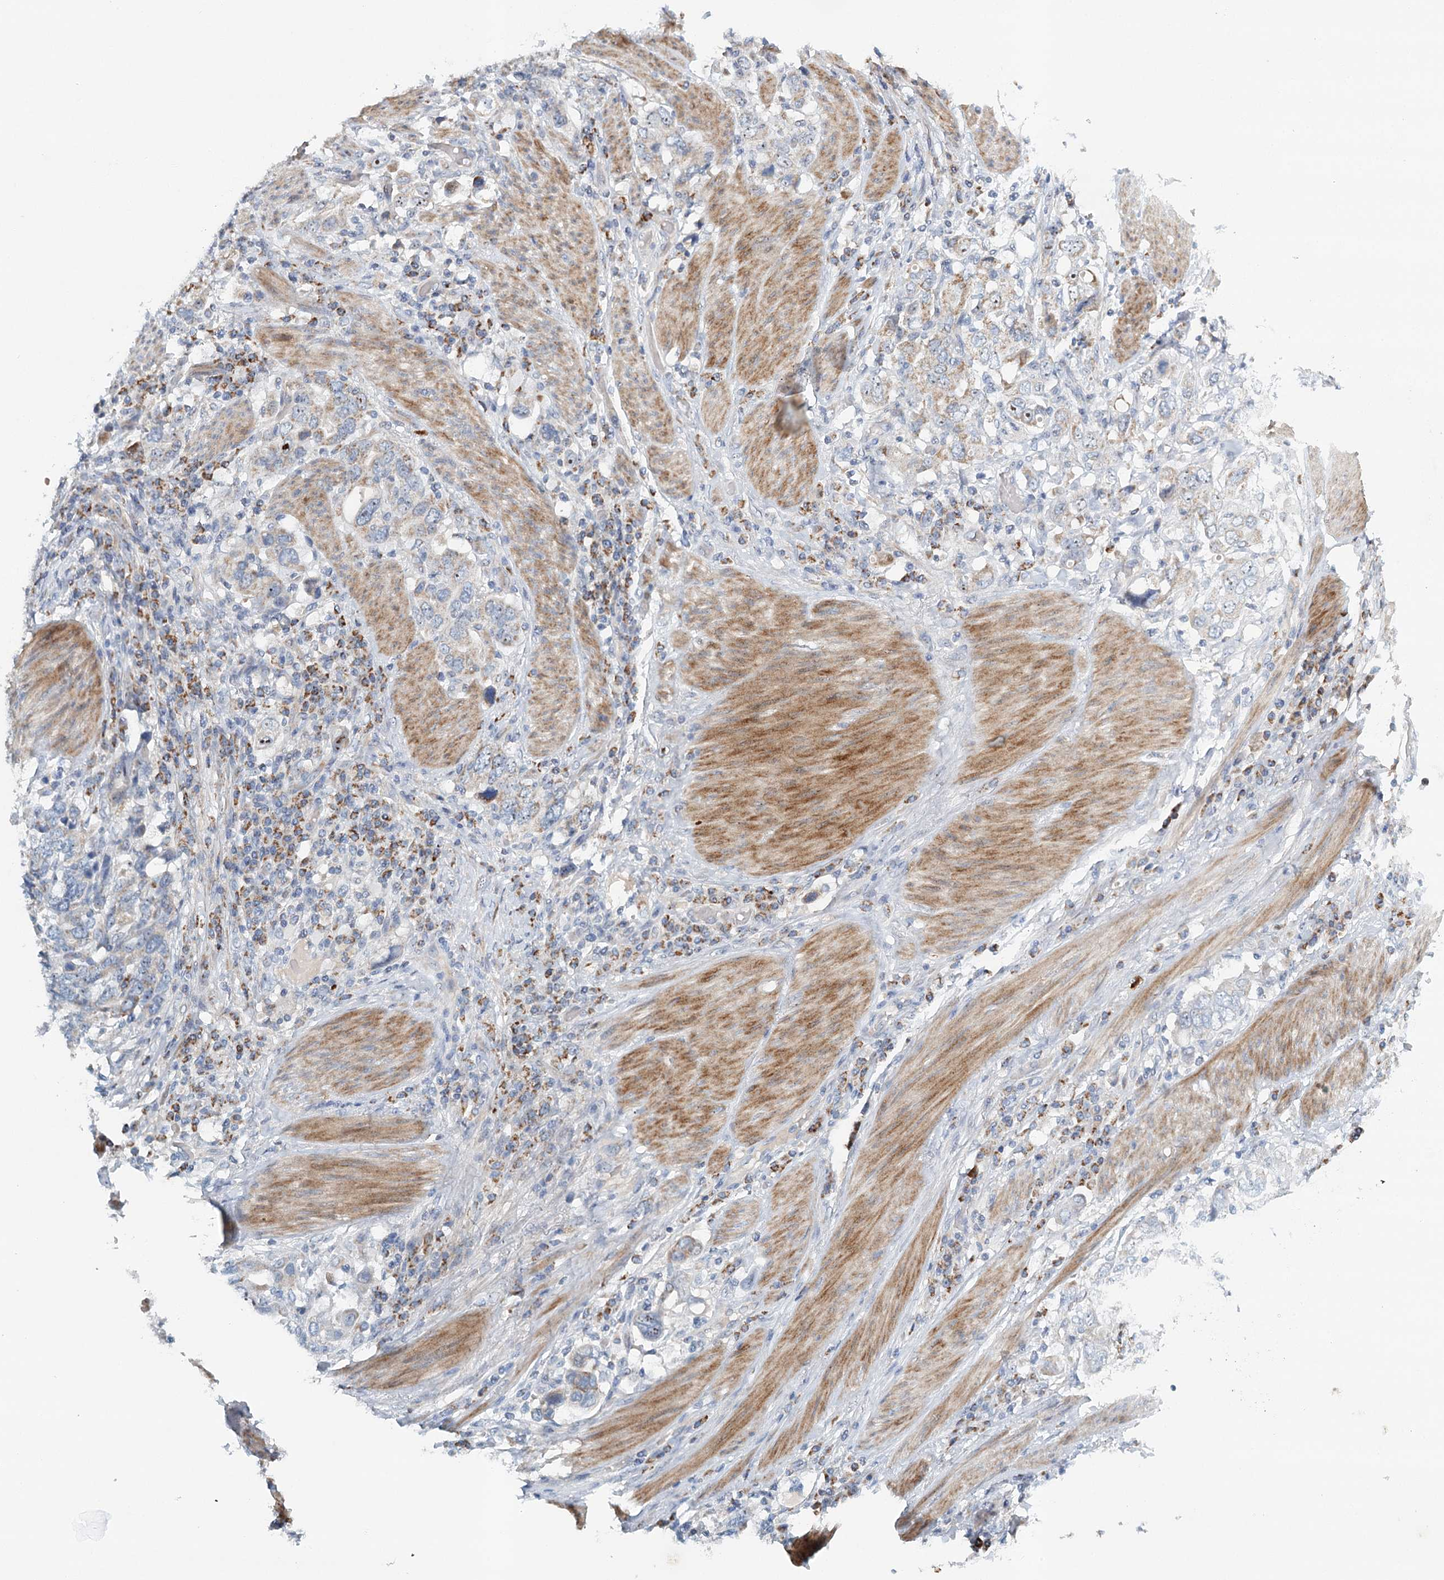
{"staining": {"intensity": "weak", "quantity": "25%-75%", "location": "cytoplasmic/membranous"}, "tissue": "stomach cancer", "cell_type": "Tumor cells", "image_type": "cancer", "snomed": [{"axis": "morphology", "description": "Adenocarcinoma, NOS"}, {"axis": "topography", "description": "Stomach, upper"}], "caption": "Immunohistochemistry image of neoplastic tissue: human stomach adenocarcinoma stained using immunohistochemistry (IHC) exhibits low levels of weak protein expression localized specifically in the cytoplasmic/membranous of tumor cells, appearing as a cytoplasmic/membranous brown color.", "gene": "RBM43", "patient": {"sex": "male", "age": 62}}